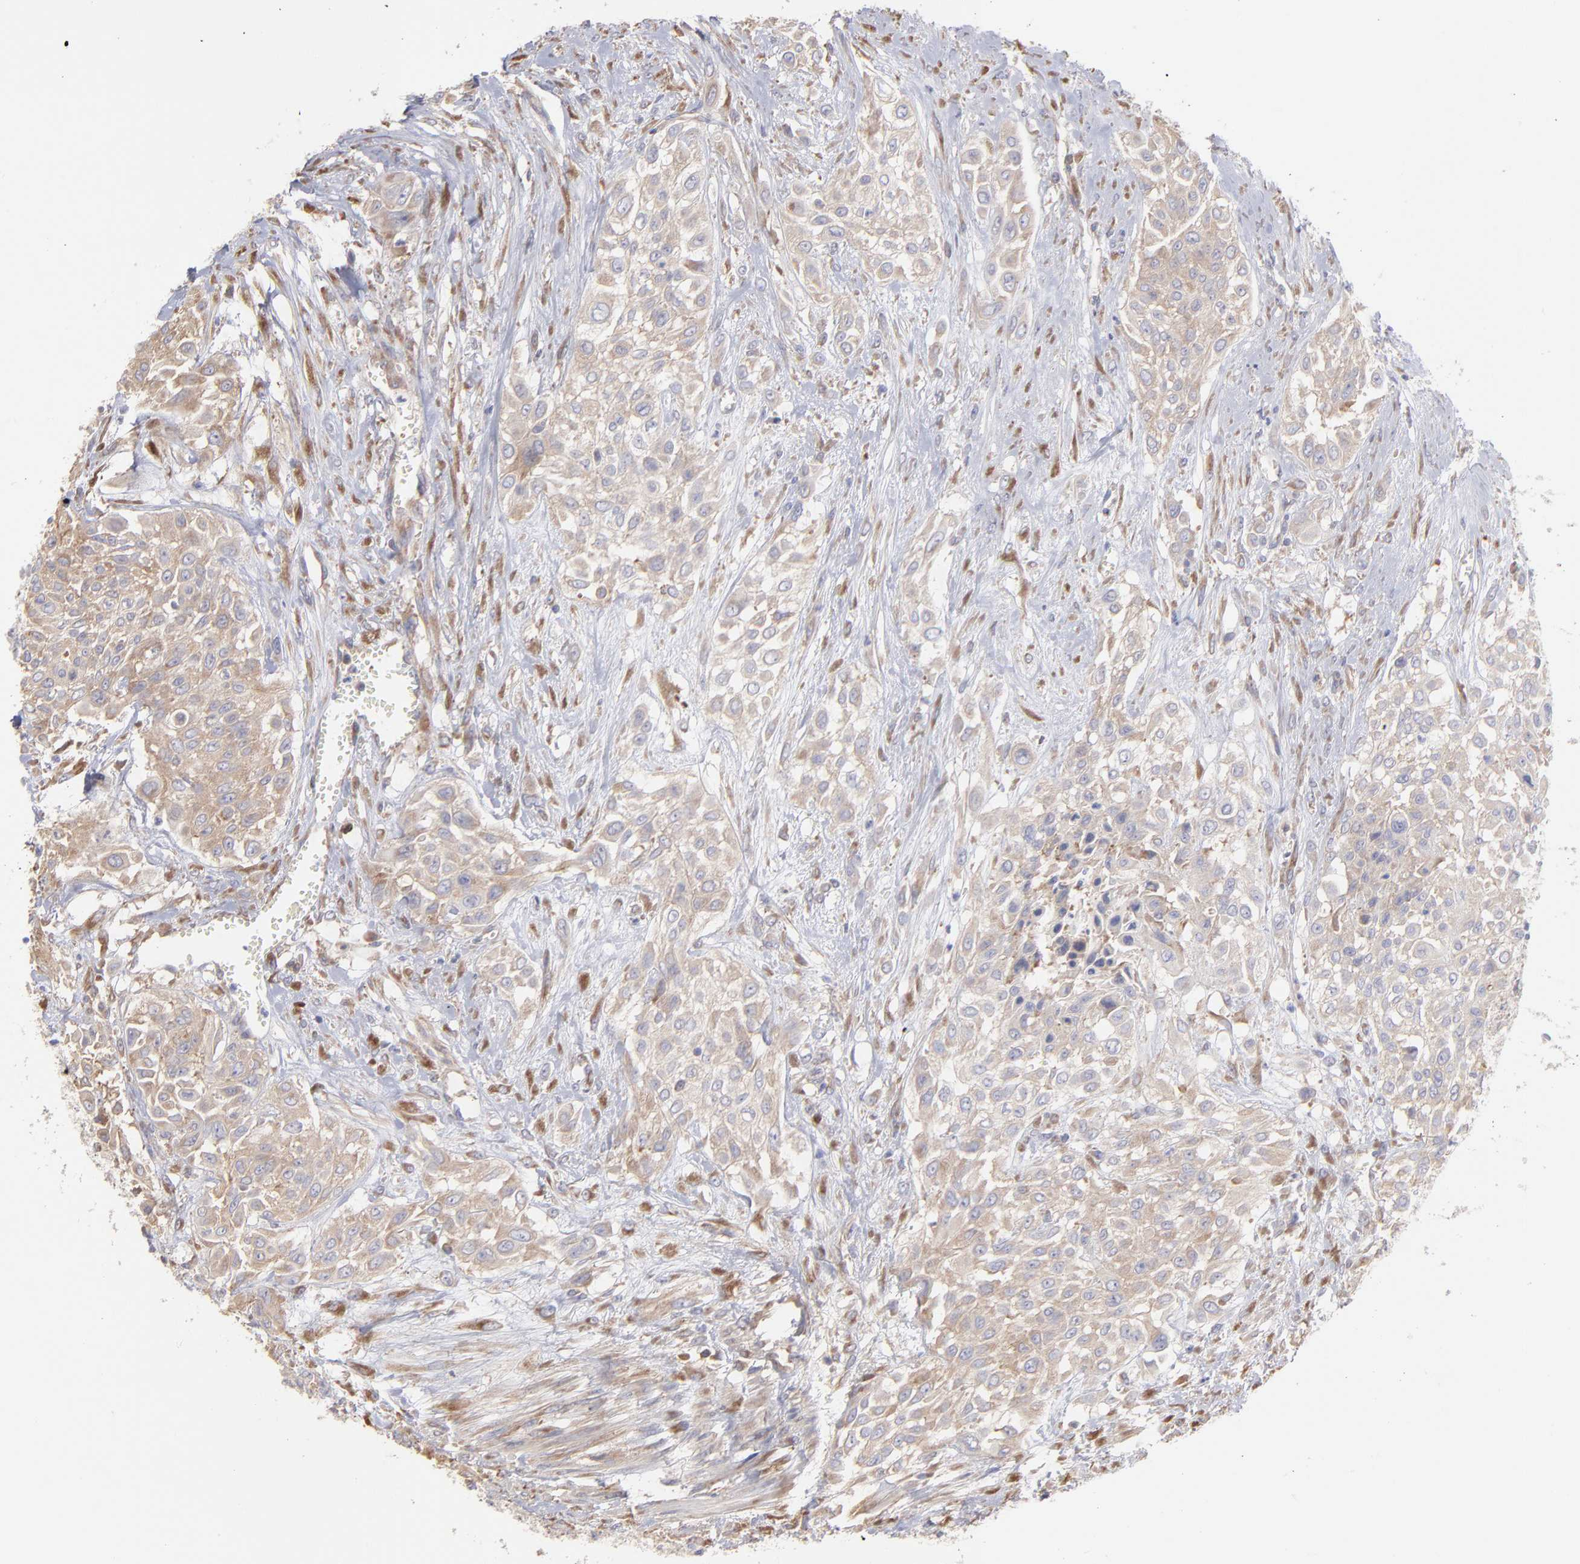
{"staining": {"intensity": "weak", "quantity": "<25%", "location": "cytoplasmic/membranous"}, "tissue": "urothelial cancer", "cell_type": "Tumor cells", "image_type": "cancer", "snomed": [{"axis": "morphology", "description": "Urothelial carcinoma, High grade"}, {"axis": "topography", "description": "Urinary bladder"}], "caption": "Tumor cells are negative for protein expression in human urothelial cancer.", "gene": "RPLP0", "patient": {"sex": "male", "age": 57}}